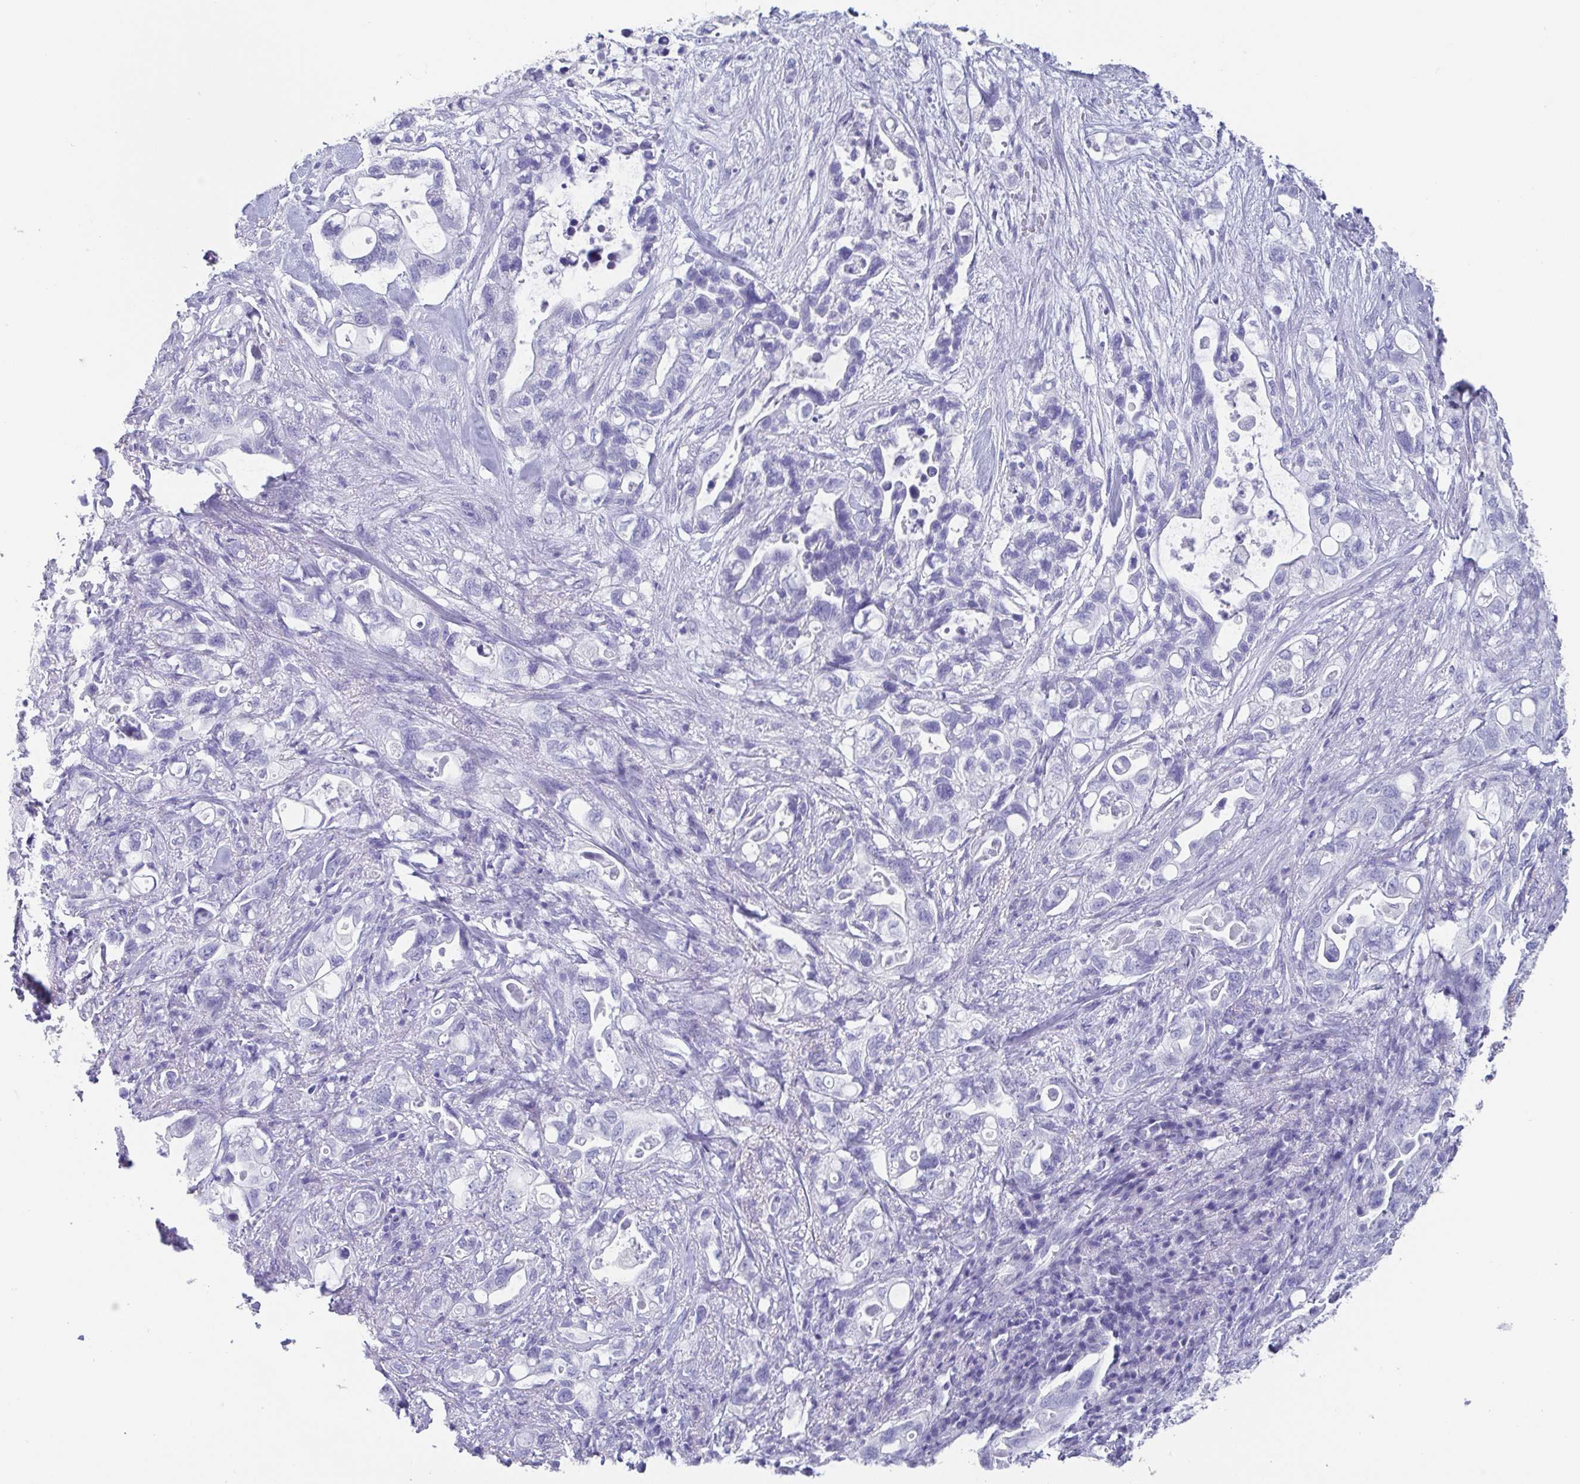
{"staining": {"intensity": "negative", "quantity": "none", "location": "none"}, "tissue": "pancreatic cancer", "cell_type": "Tumor cells", "image_type": "cancer", "snomed": [{"axis": "morphology", "description": "Adenocarcinoma, NOS"}, {"axis": "topography", "description": "Pancreas"}], "caption": "The histopathology image shows no significant expression in tumor cells of adenocarcinoma (pancreatic).", "gene": "SCGN", "patient": {"sex": "female", "age": 72}}